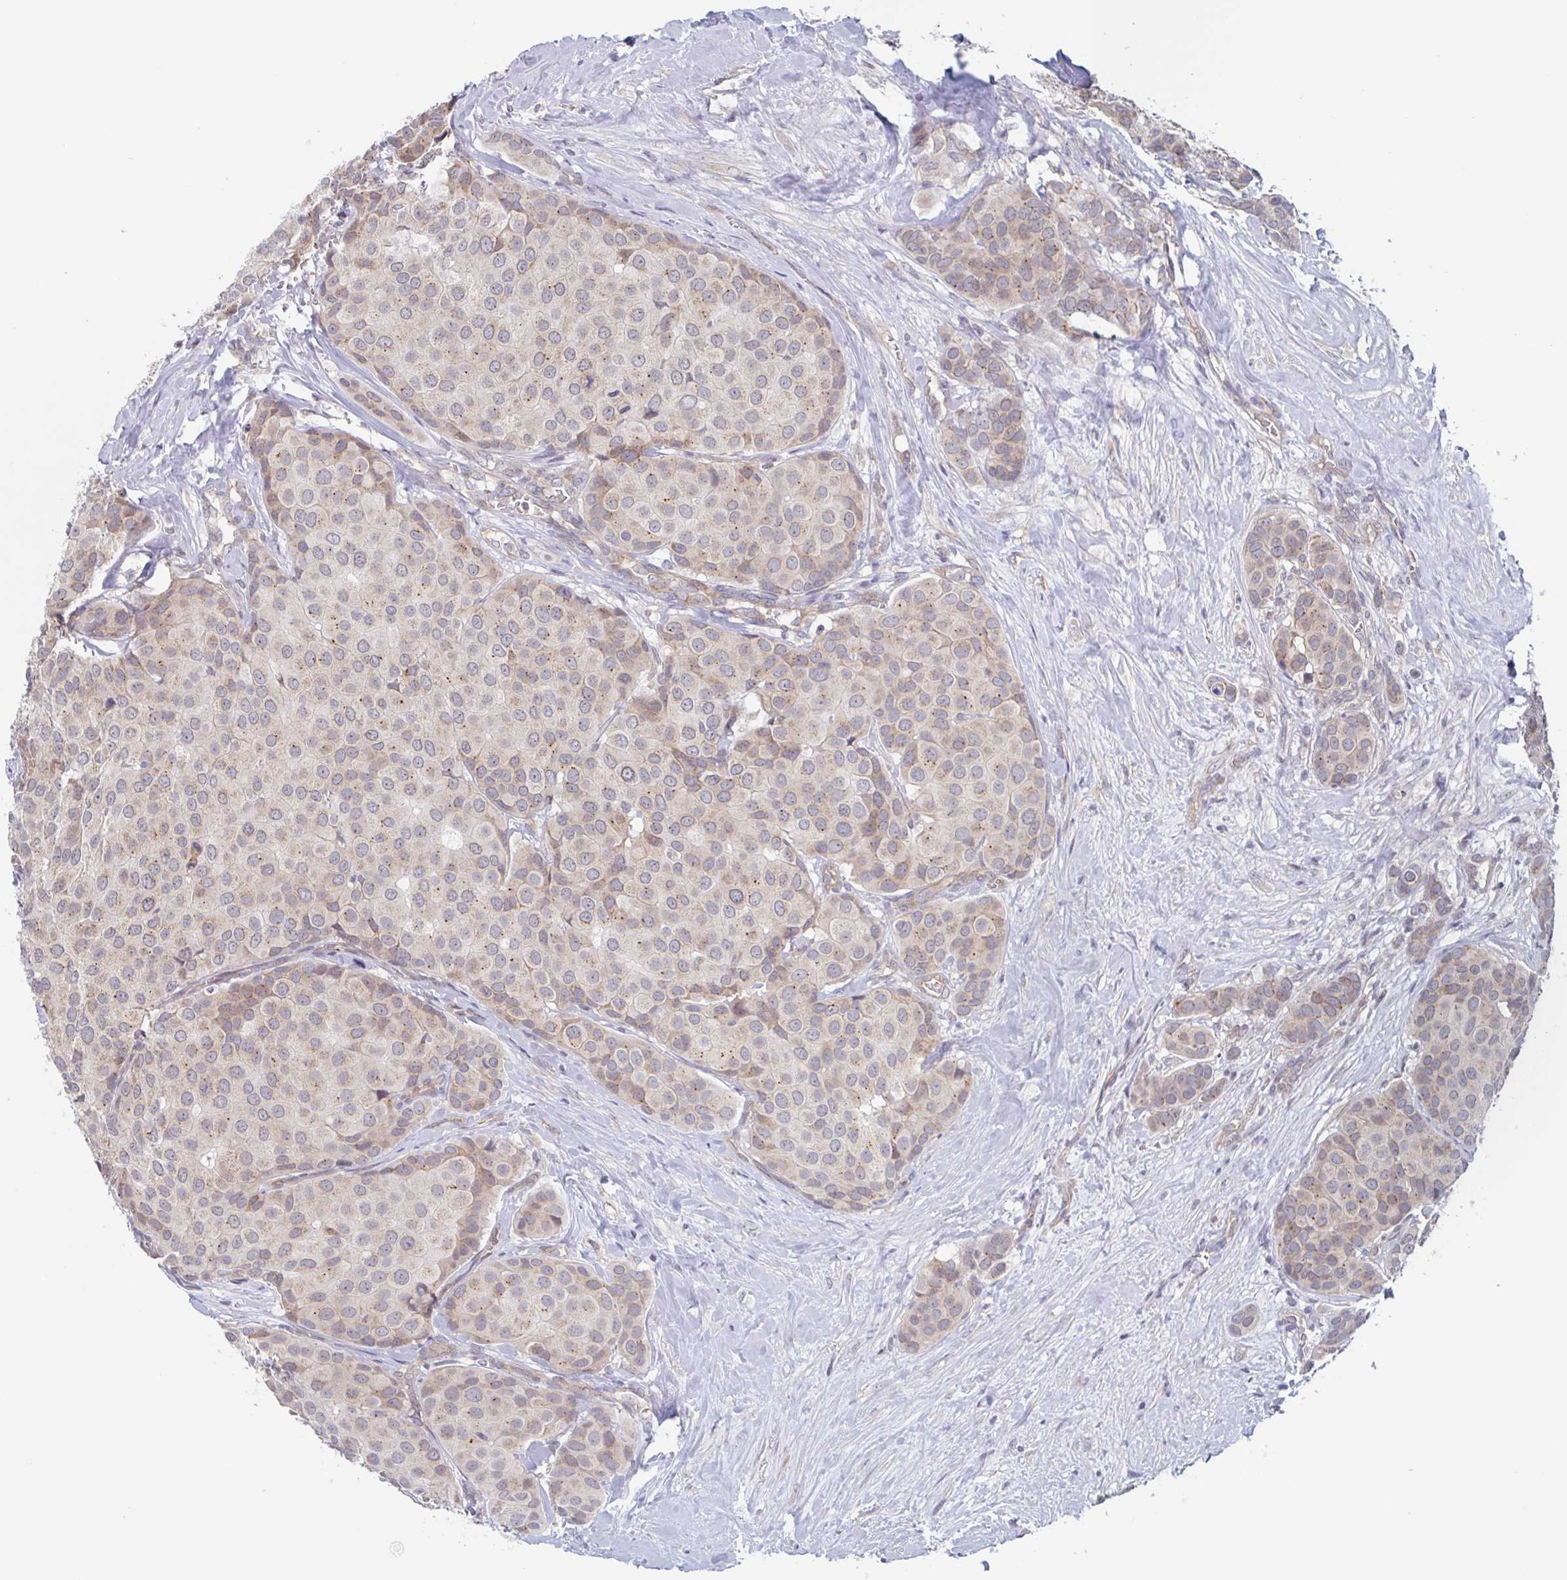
{"staining": {"intensity": "moderate", "quantity": "<25%", "location": "cytoplasmic/membranous"}, "tissue": "breast cancer", "cell_type": "Tumor cells", "image_type": "cancer", "snomed": [{"axis": "morphology", "description": "Duct carcinoma"}, {"axis": "topography", "description": "Breast"}], "caption": "Protein staining reveals moderate cytoplasmic/membranous positivity in approximately <25% of tumor cells in breast cancer.", "gene": "SURF1", "patient": {"sex": "female", "age": 70}}